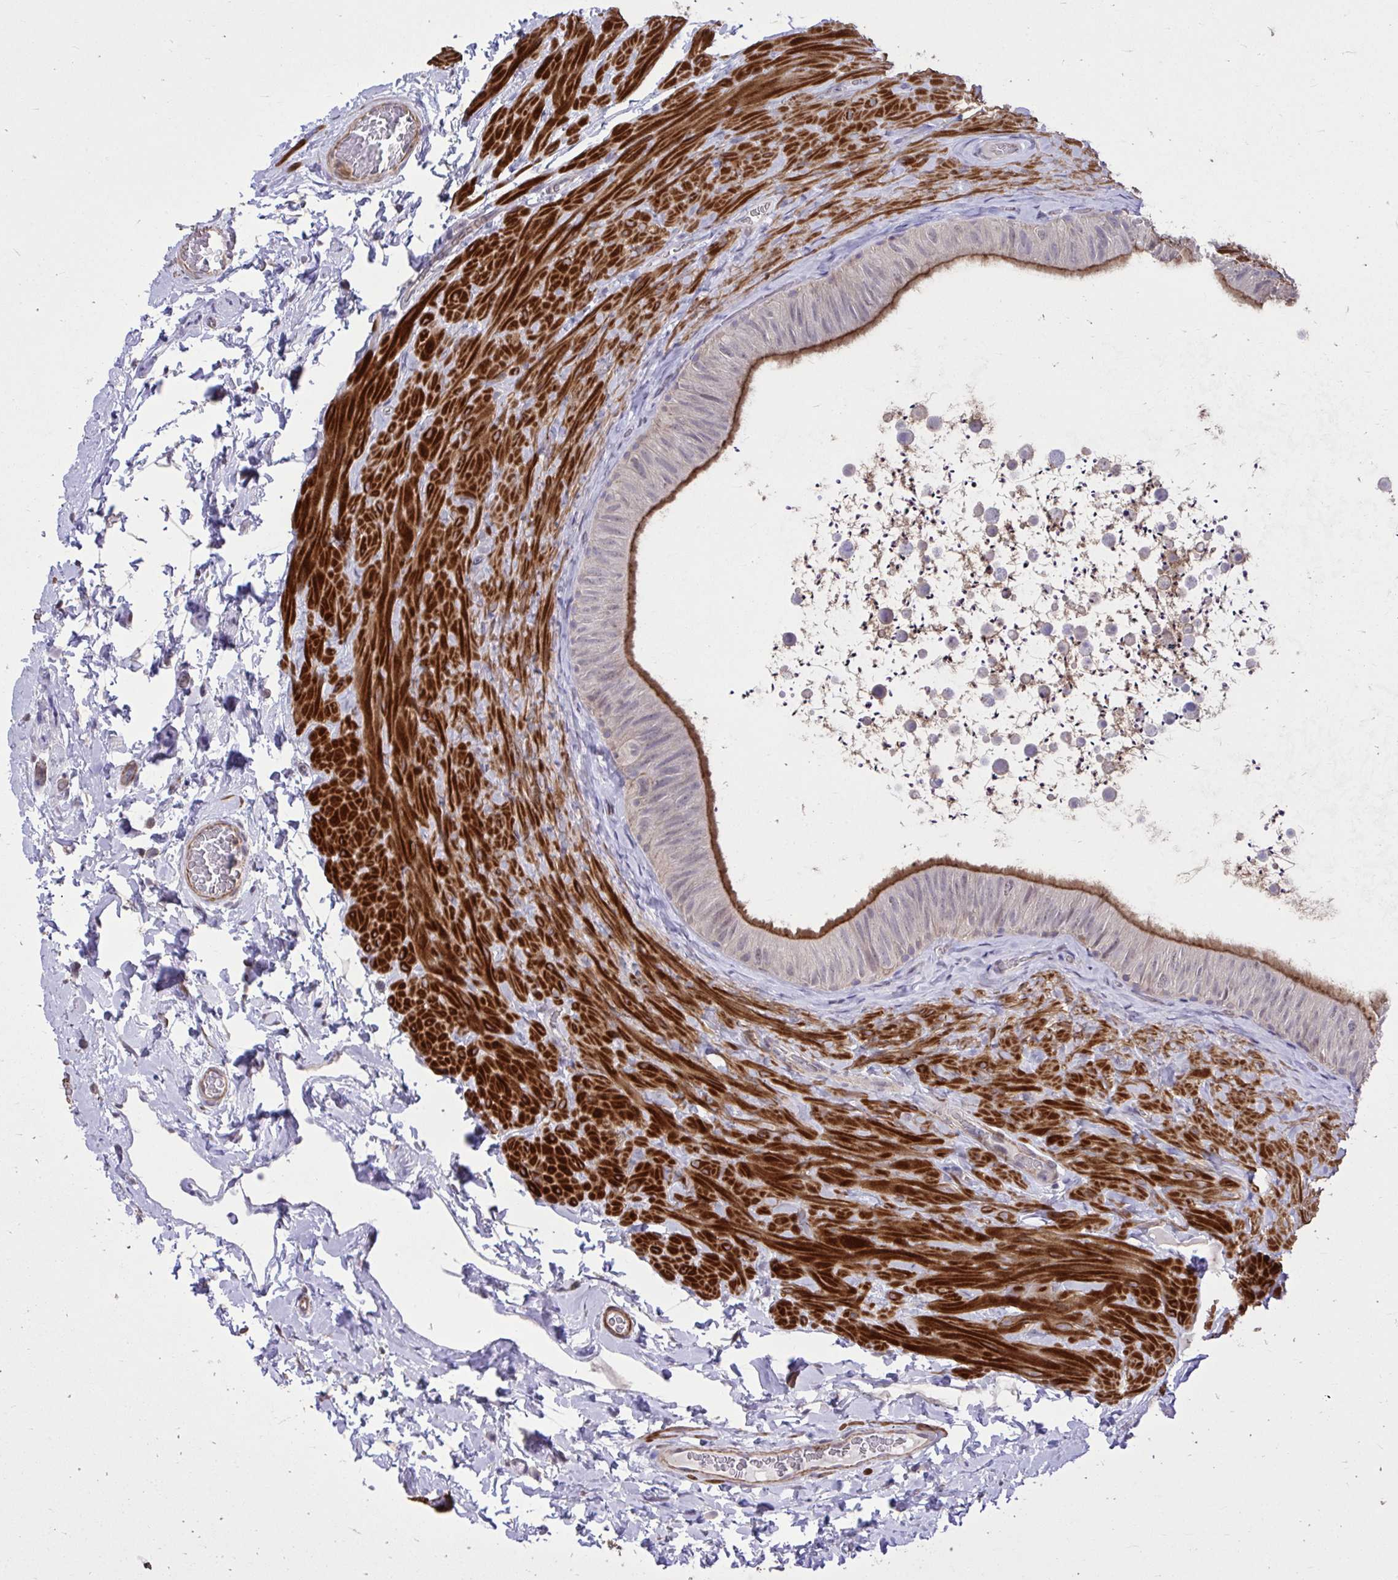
{"staining": {"intensity": "strong", "quantity": "25%-75%", "location": "cytoplasmic/membranous"}, "tissue": "epididymis", "cell_type": "Glandular cells", "image_type": "normal", "snomed": [{"axis": "morphology", "description": "Normal tissue, NOS"}, {"axis": "topography", "description": "Epididymis, spermatic cord, NOS"}, {"axis": "topography", "description": "Epididymis"}], "caption": "Strong cytoplasmic/membranous positivity for a protein is present in approximately 25%-75% of glandular cells of benign epididymis using immunohistochemistry.", "gene": "IGFL2", "patient": {"sex": "male", "age": 31}}